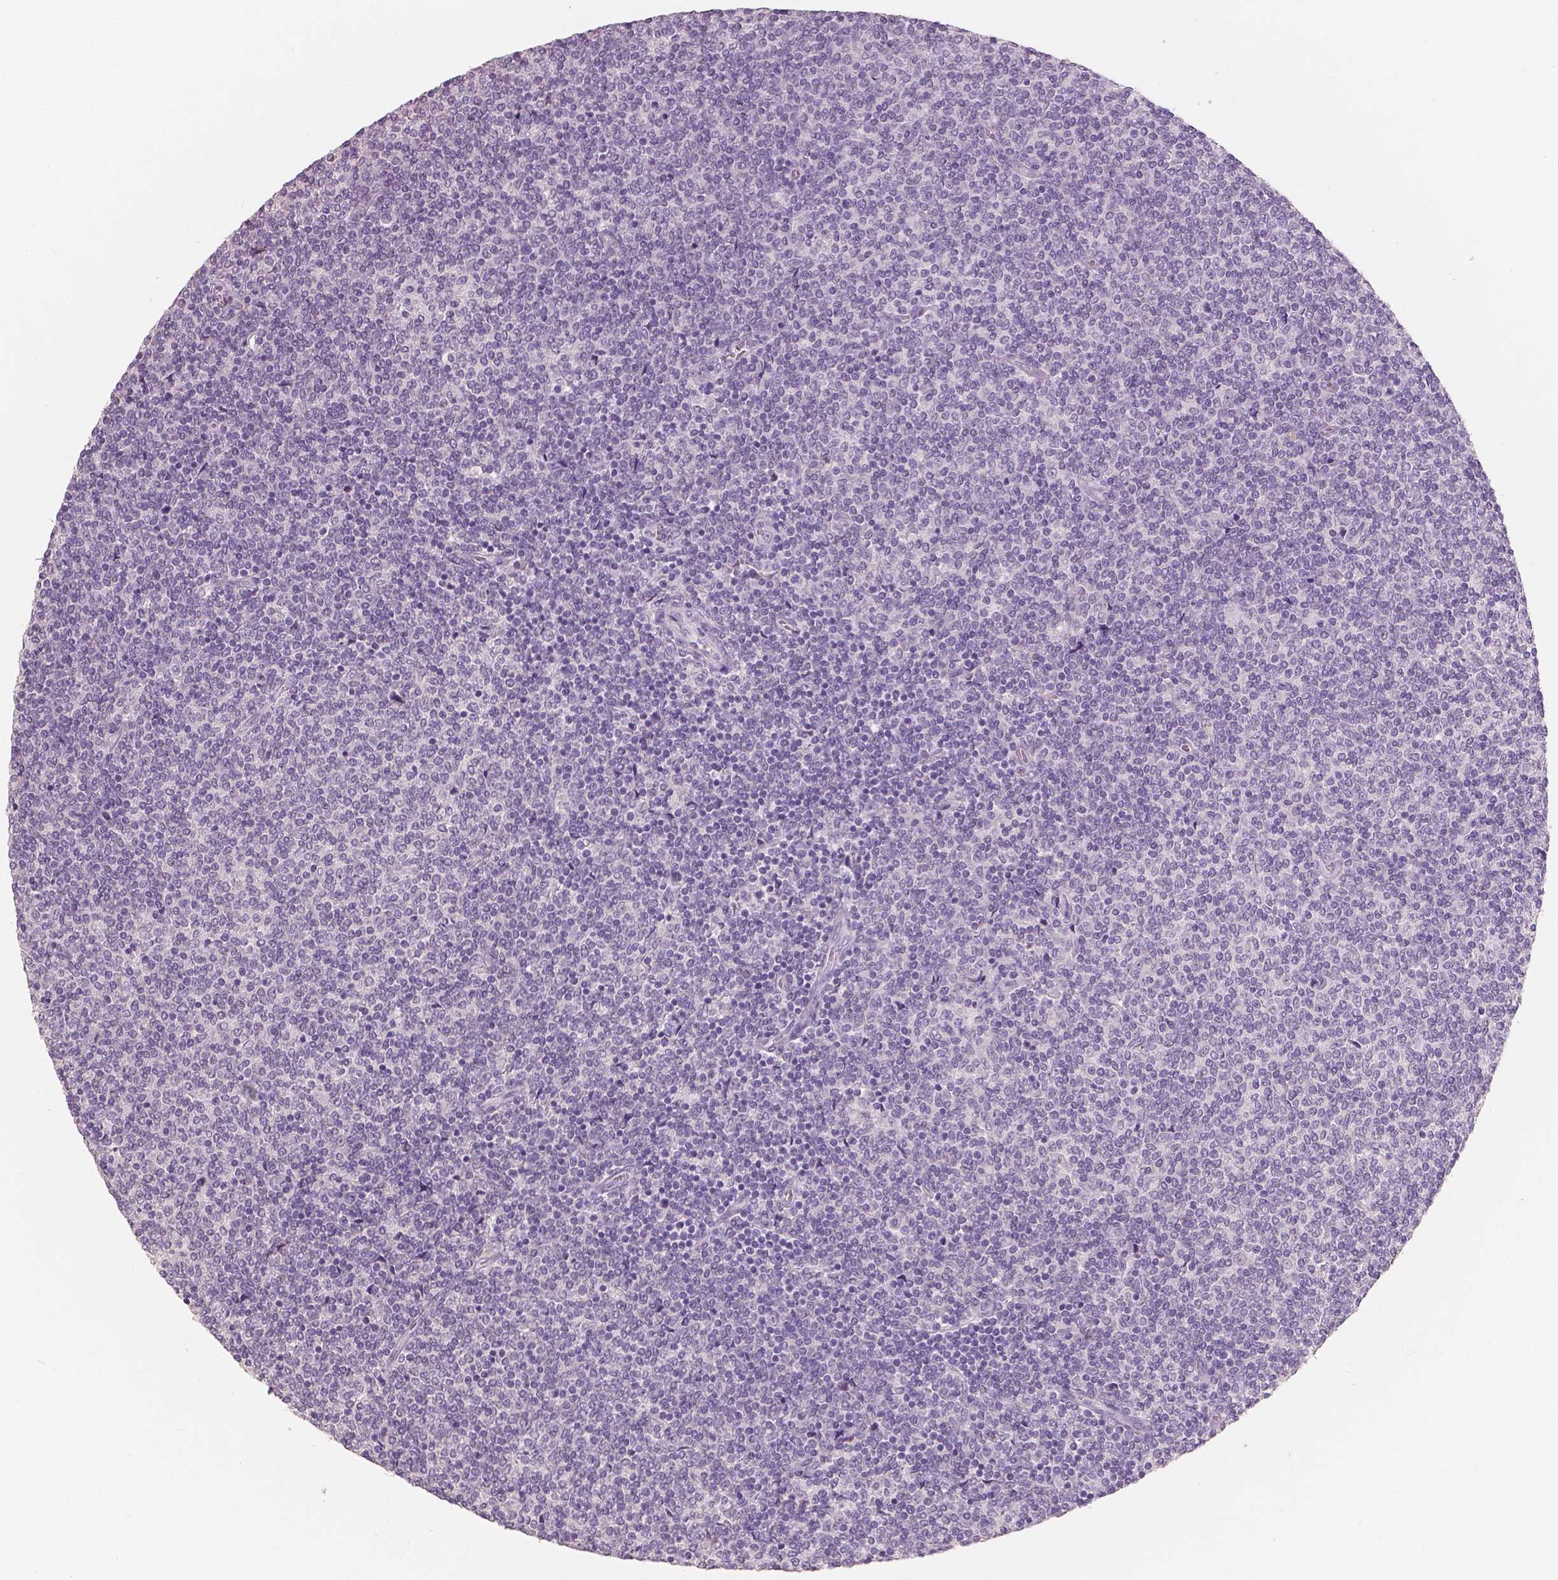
{"staining": {"intensity": "negative", "quantity": "none", "location": "none"}, "tissue": "lymphoma", "cell_type": "Tumor cells", "image_type": "cancer", "snomed": [{"axis": "morphology", "description": "Malignant lymphoma, non-Hodgkin's type, Low grade"}, {"axis": "topography", "description": "Lymph node"}], "caption": "High power microscopy image of an immunohistochemistry (IHC) micrograph of lymphoma, revealing no significant expression in tumor cells.", "gene": "NECAB1", "patient": {"sex": "male", "age": 52}}